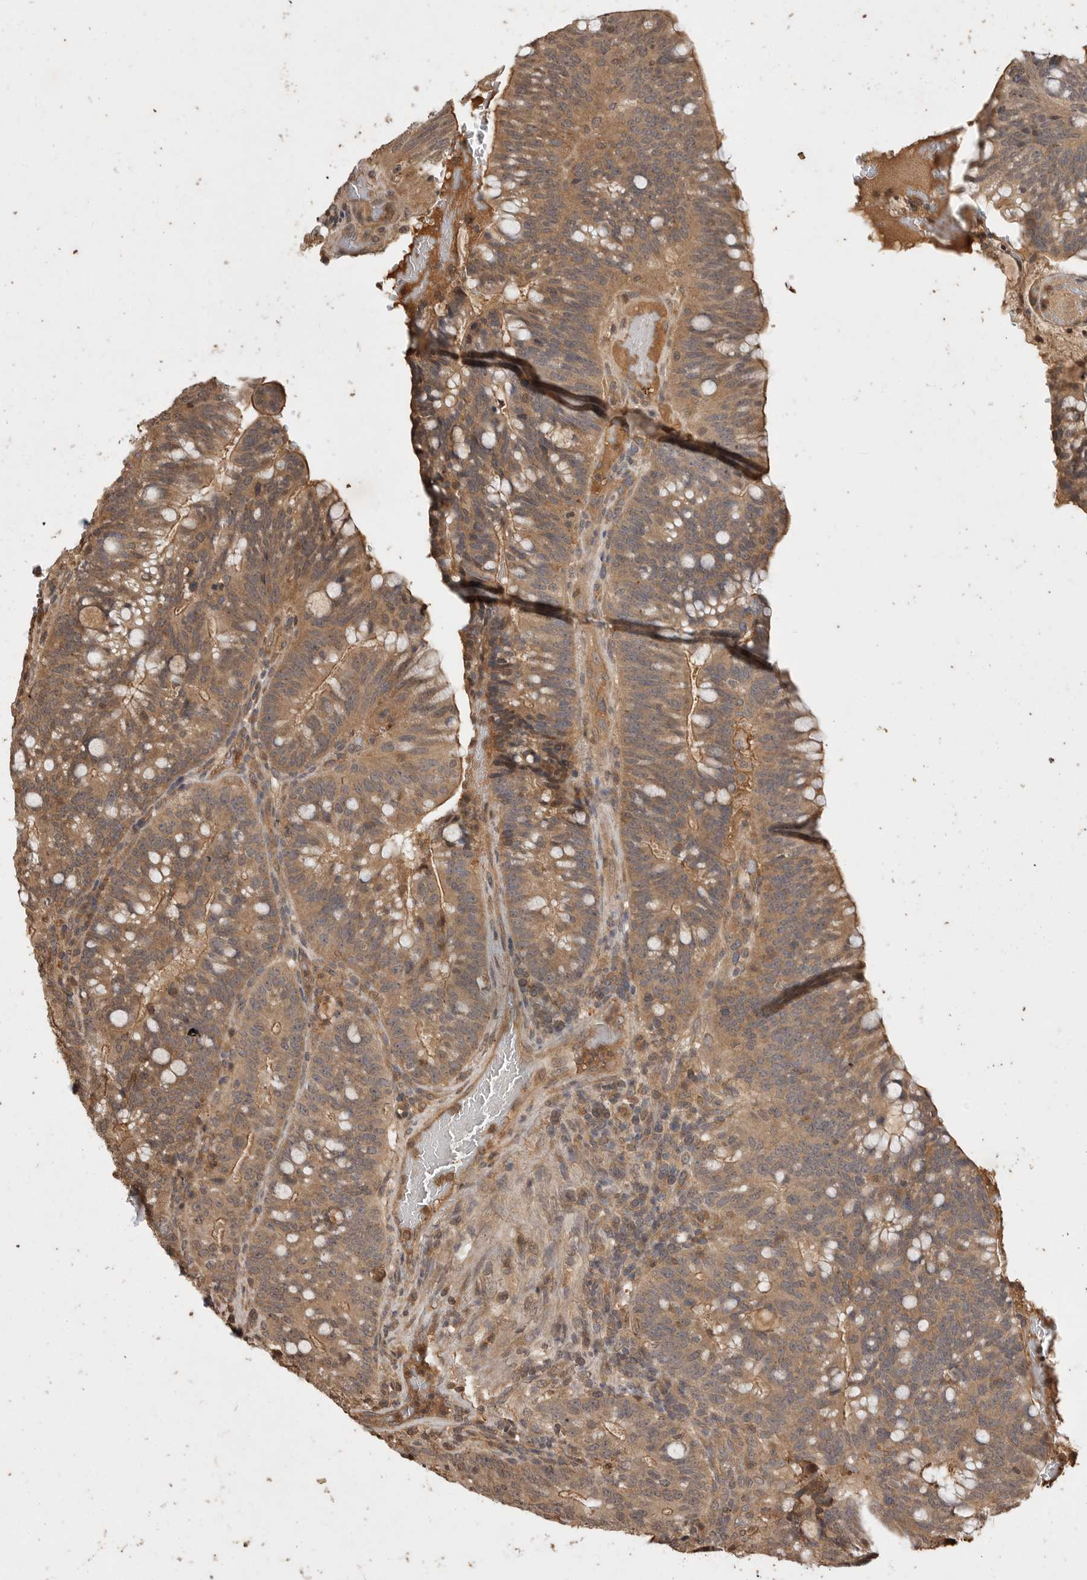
{"staining": {"intensity": "moderate", "quantity": ">75%", "location": "cytoplasmic/membranous"}, "tissue": "colorectal cancer", "cell_type": "Tumor cells", "image_type": "cancer", "snomed": [{"axis": "morphology", "description": "Adenocarcinoma, NOS"}, {"axis": "topography", "description": "Colon"}], "caption": "Immunohistochemistry (IHC) staining of colorectal adenocarcinoma, which exhibits medium levels of moderate cytoplasmic/membranous positivity in about >75% of tumor cells indicating moderate cytoplasmic/membranous protein expression. The staining was performed using DAB (3,3'-diaminobenzidine) (brown) for protein detection and nuclei were counterstained in hematoxylin (blue).", "gene": "PRMT3", "patient": {"sex": "female", "age": 66}}